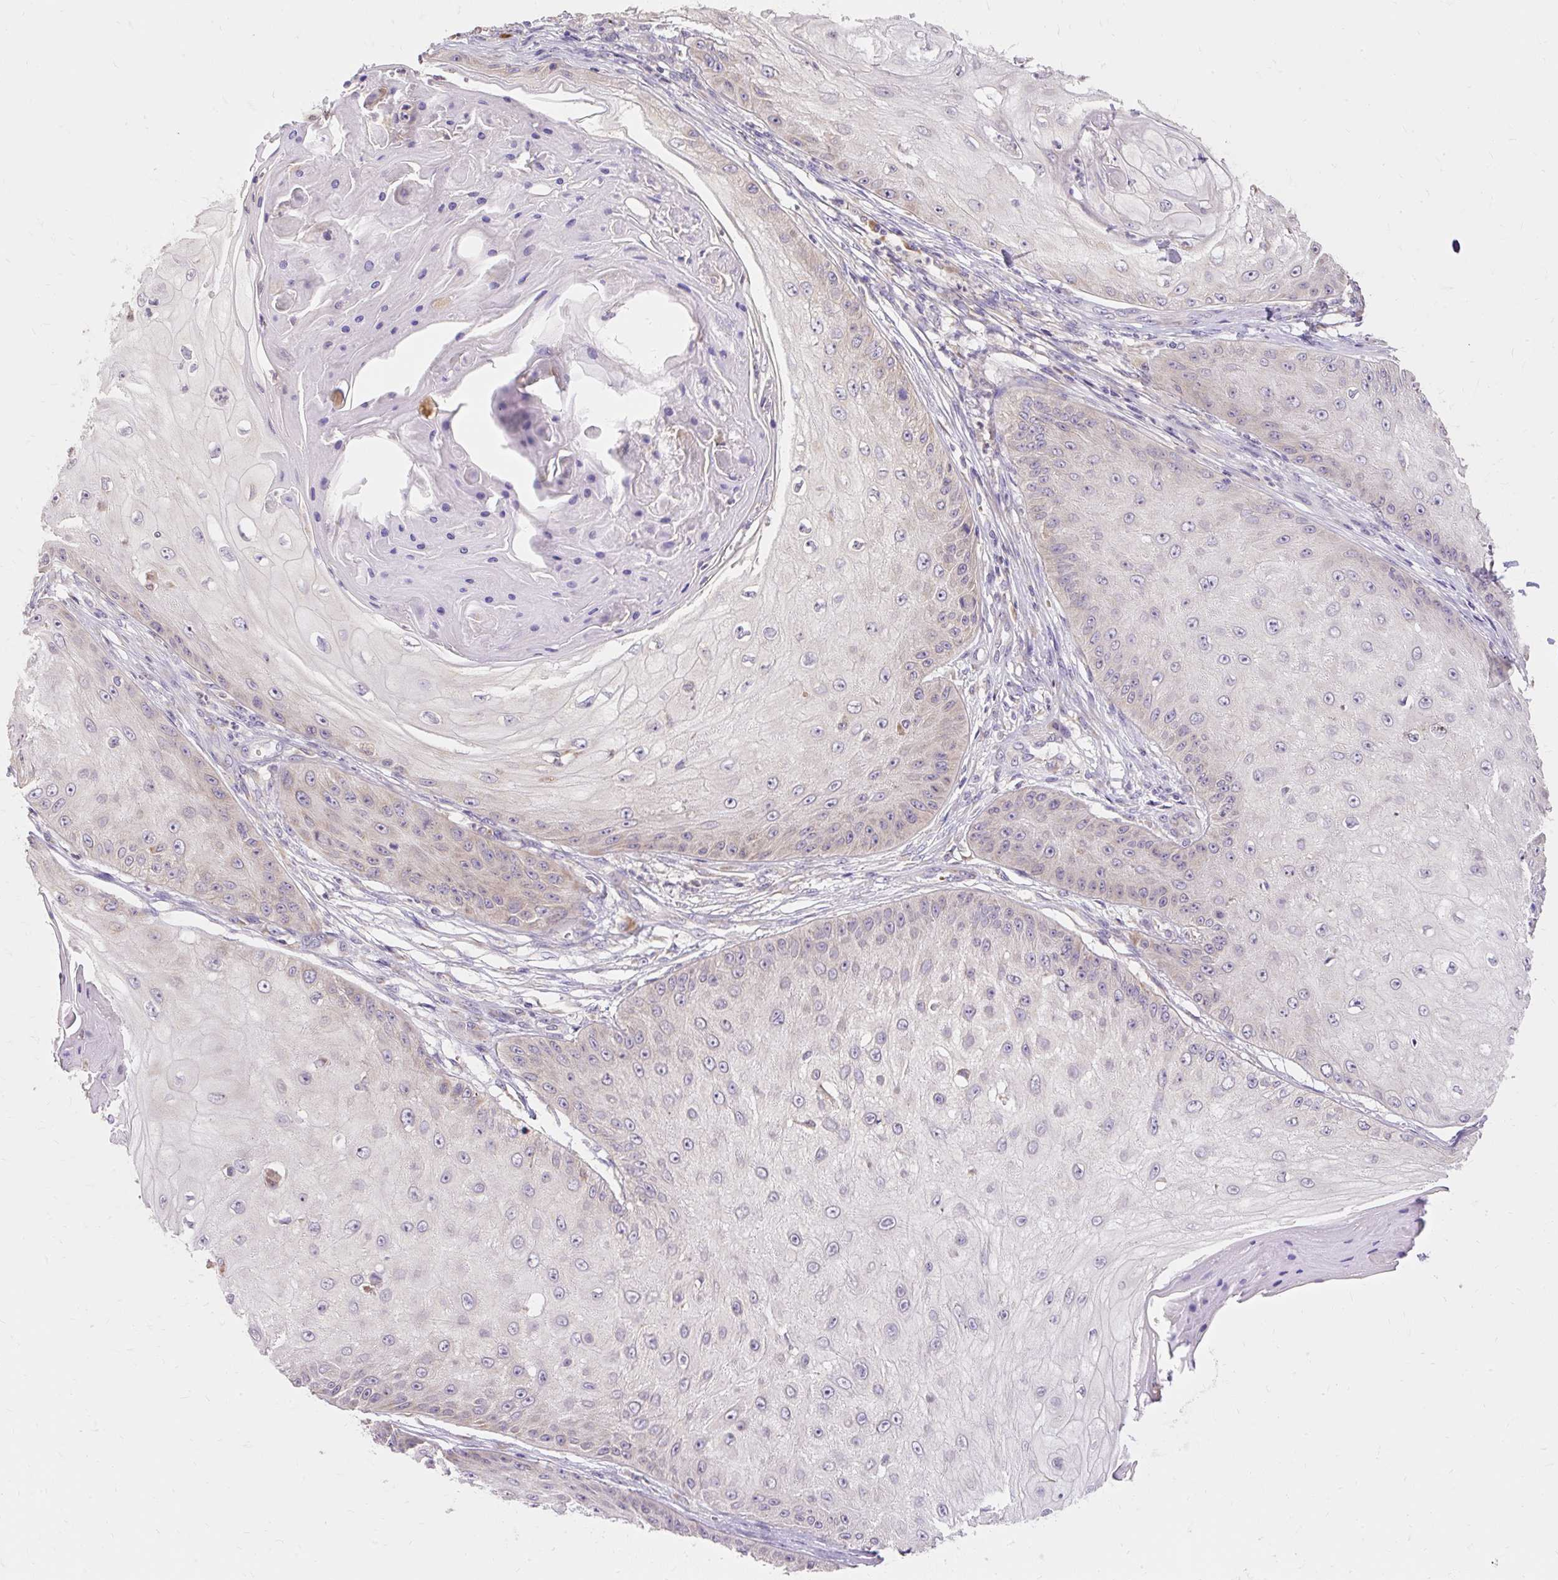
{"staining": {"intensity": "negative", "quantity": "none", "location": "none"}, "tissue": "skin cancer", "cell_type": "Tumor cells", "image_type": "cancer", "snomed": [{"axis": "morphology", "description": "Squamous cell carcinoma, NOS"}, {"axis": "topography", "description": "Skin"}], "caption": "Tumor cells are negative for protein expression in human skin squamous cell carcinoma.", "gene": "SEC63", "patient": {"sex": "male", "age": 70}}